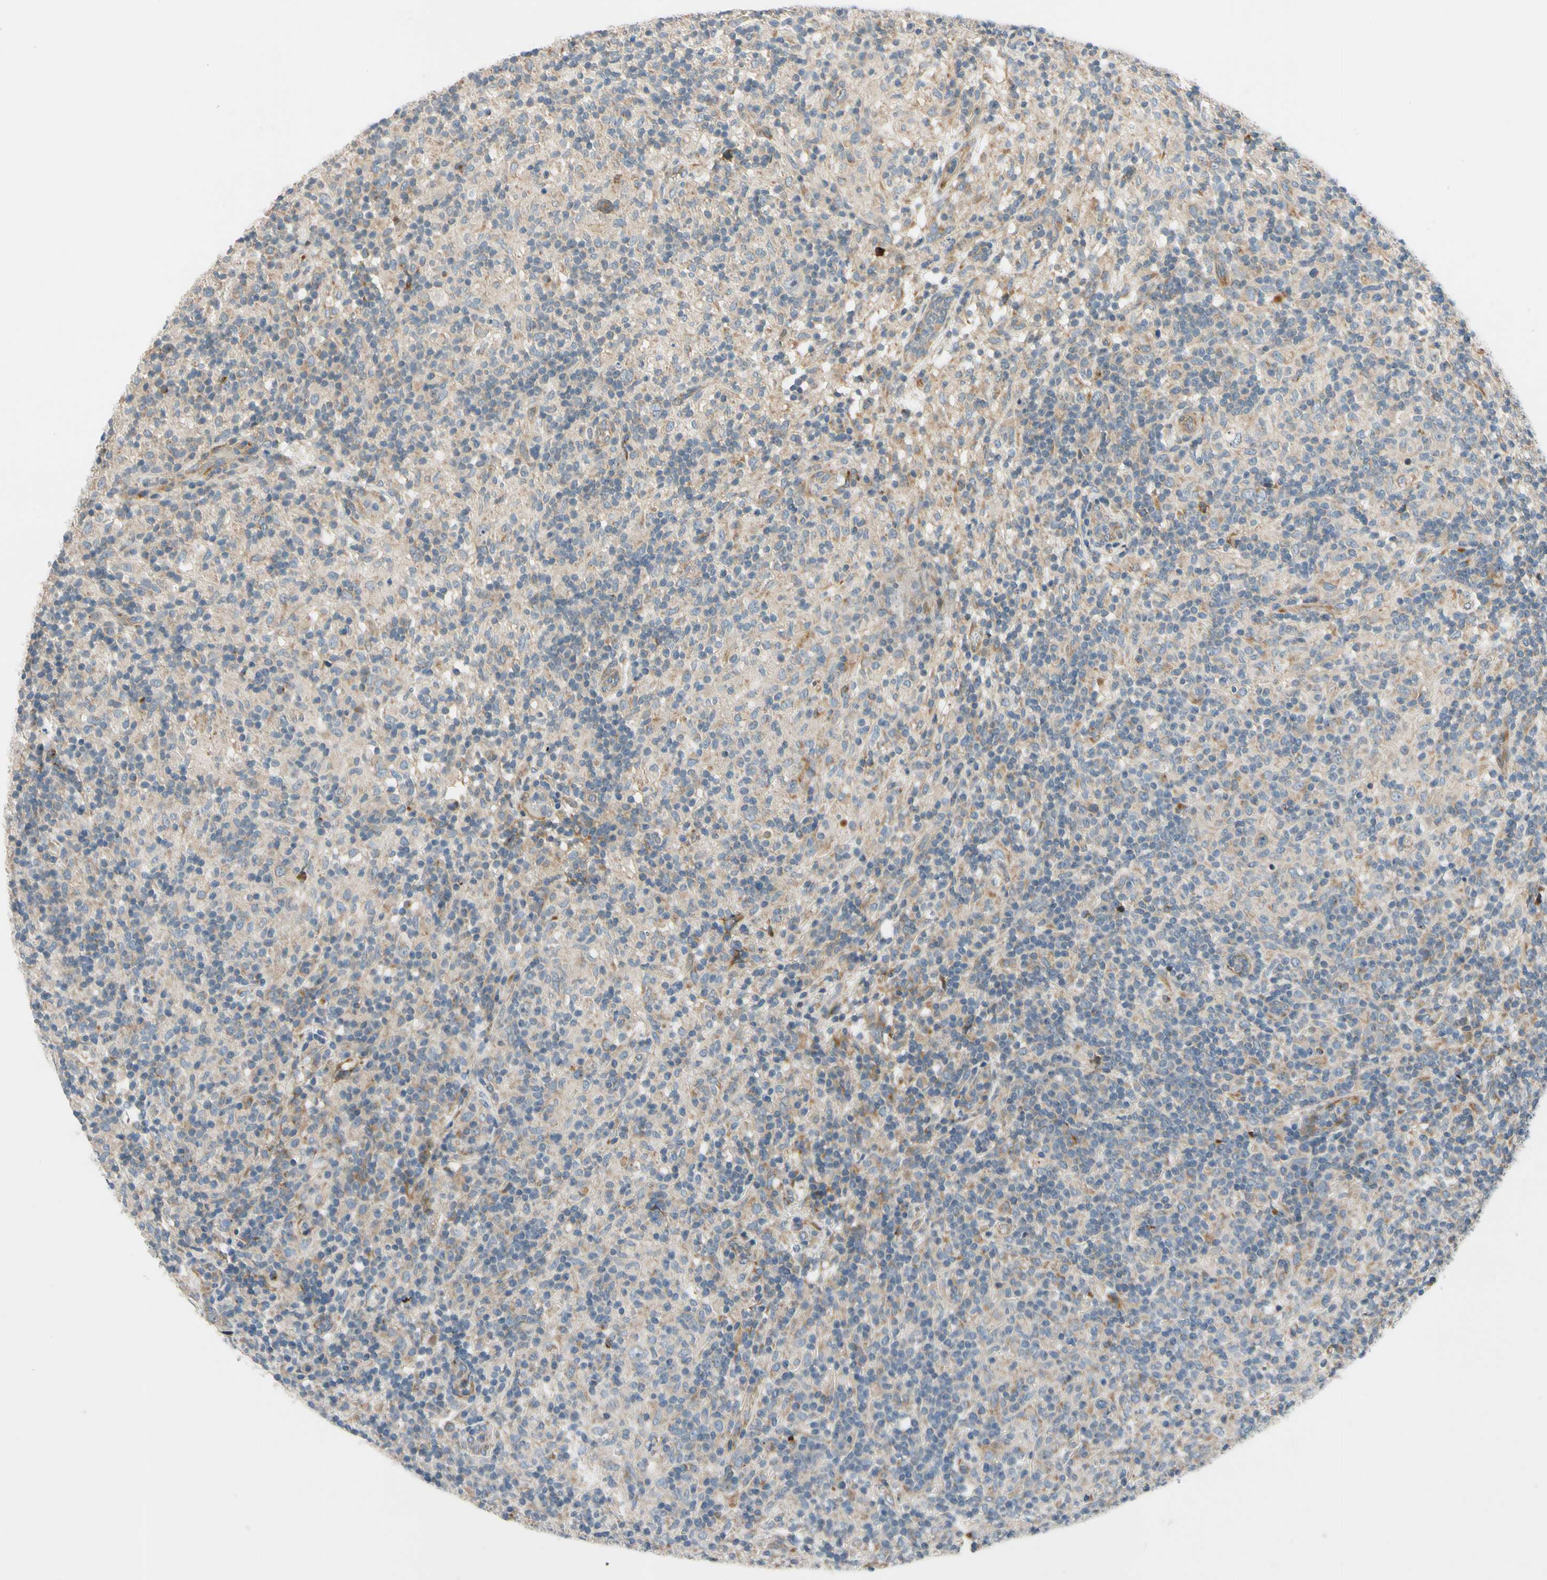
{"staining": {"intensity": "weak", "quantity": "25%-75%", "location": "cytoplasmic/membranous"}, "tissue": "lymphoma", "cell_type": "Tumor cells", "image_type": "cancer", "snomed": [{"axis": "morphology", "description": "Hodgkin's disease, NOS"}, {"axis": "topography", "description": "Lymph node"}], "caption": "Immunohistochemical staining of Hodgkin's disease reveals weak cytoplasmic/membranous protein staining in about 25%-75% of tumor cells. The protein is stained brown, and the nuclei are stained in blue (DAB (3,3'-diaminobenzidine) IHC with brightfield microscopy, high magnification).", "gene": "MST1R", "patient": {"sex": "male", "age": 70}}